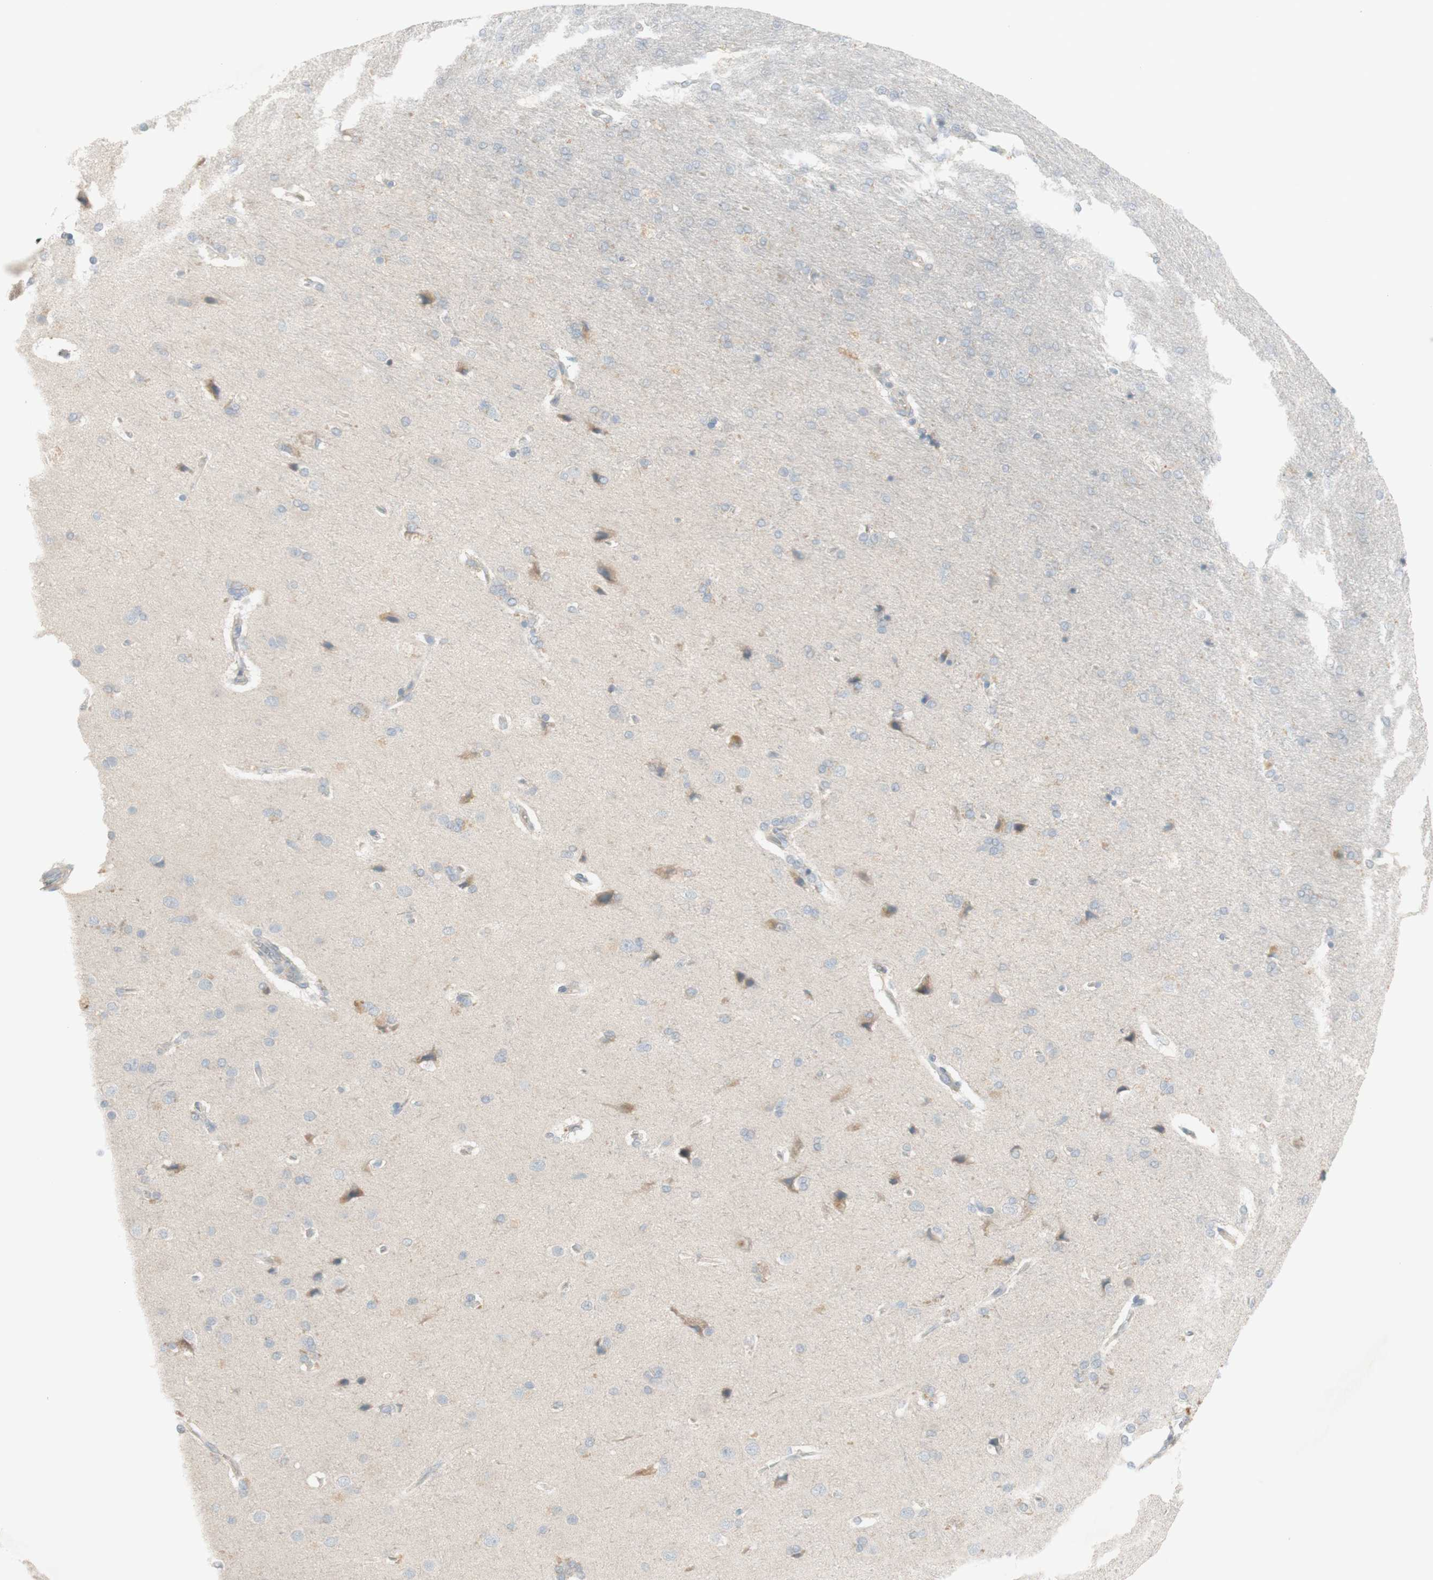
{"staining": {"intensity": "weak", "quantity": "<25%", "location": "cytoplasmic/membranous"}, "tissue": "cerebral cortex", "cell_type": "Endothelial cells", "image_type": "normal", "snomed": [{"axis": "morphology", "description": "Normal tissue, NOS"}, {"axis": "topography", "description": "Cerebral cortex"}], "caption": "IHC micrograph of unremarkable cerebral cortex: cerebral cortex stained with DAB (3,3'-diaminobenzidine) displays no significant protein positivity in endothelial cells. Brightfield microscopy of IHC stained with DAB (3,3'-diaminobenzidine) (brown) and hematoxylin (blue), captured at high magnification.", "gene": "PTGER4", "patient": {"sex": "male", "age": 62}}